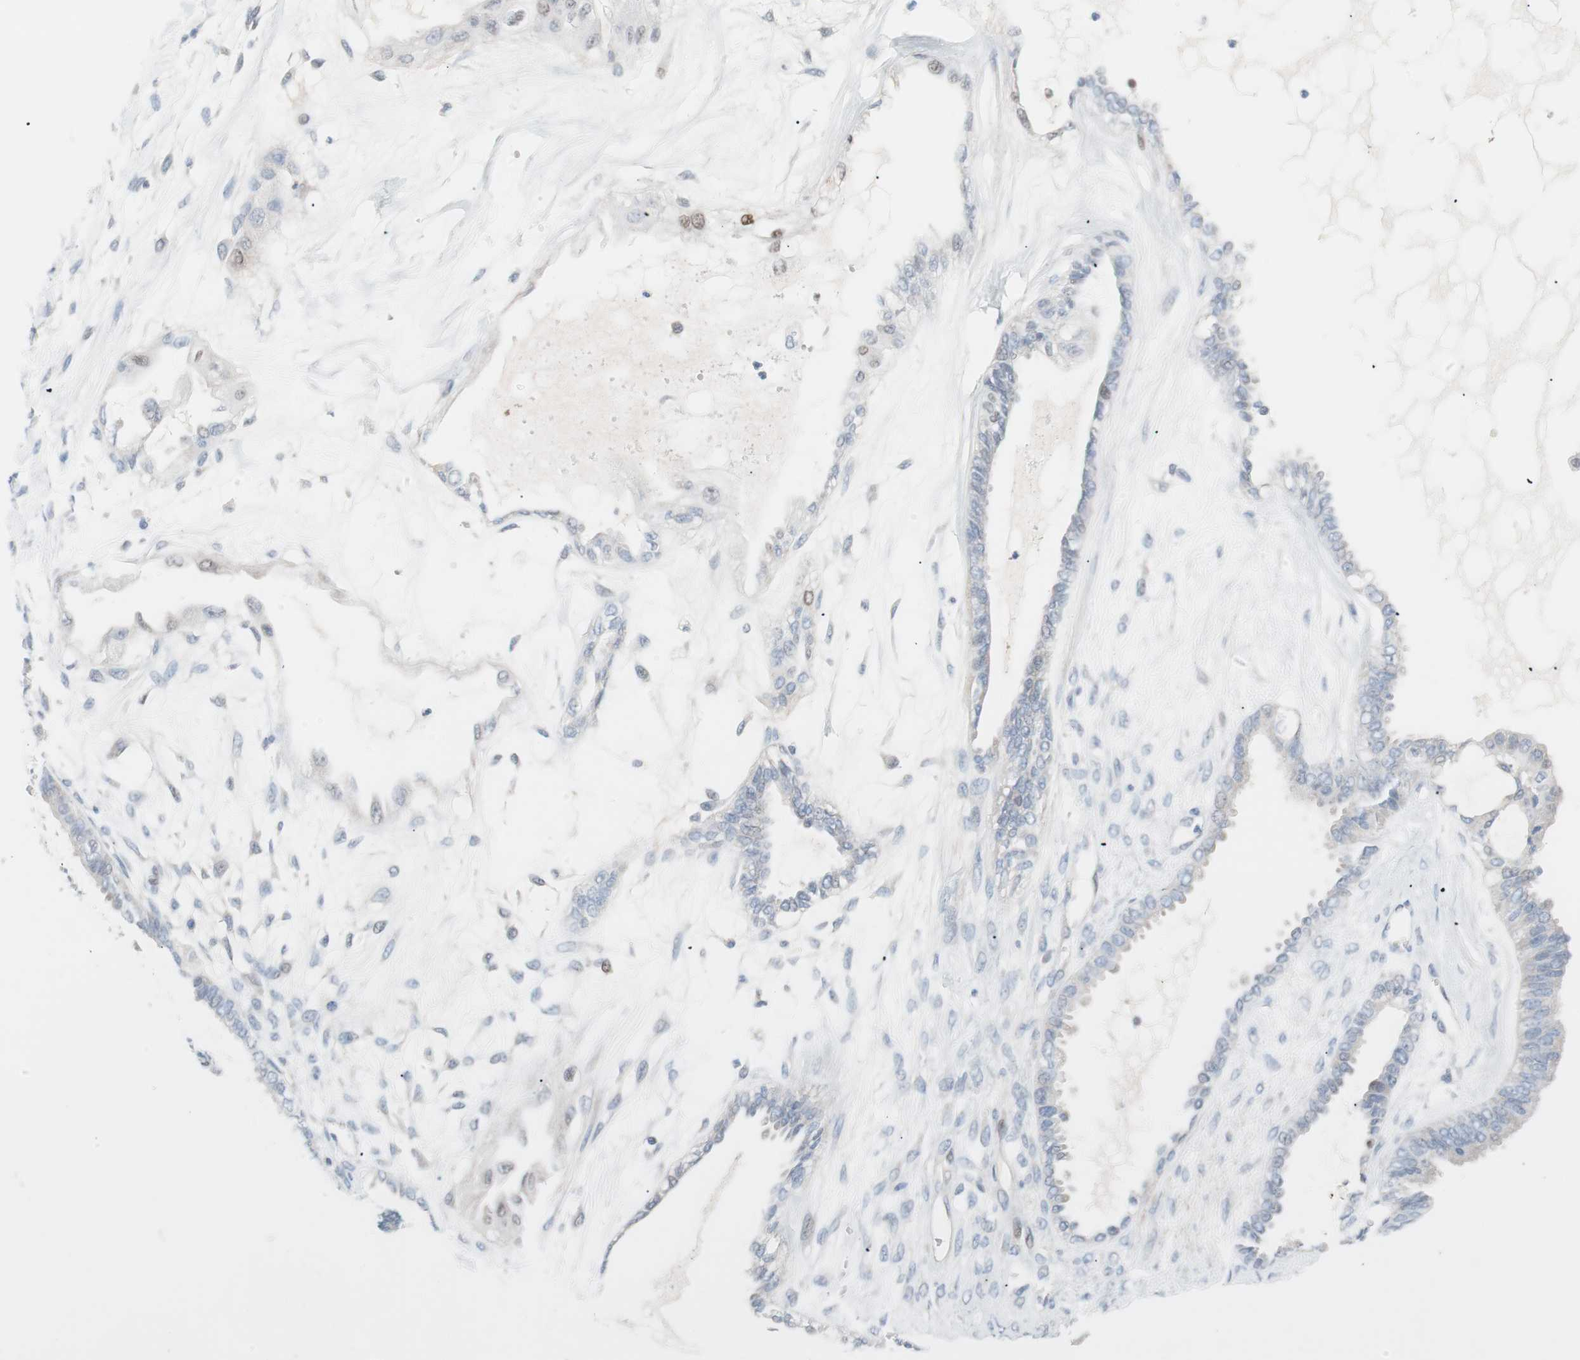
{"staining": {"intensity": "weak", "quantity": "<25%", "location": "nuclear"}, "tissue": "ovarian cancer", "cell_type": "Tumor cells", "image_type": "cancer", "snomed": [{"axis": "morphology", "description": "Carcinoma, NOS"}, {"axis": "morphology", "description": "Carcinoma, endometroid"}, {"axis": "topography", "description": "Ovary"}], "caption": "Immunohistochemistry micrograph of ovarian cancer stained for a protein (brown), which exhibits no positivity in tumor cells. (DAB immunohistochemistry (IHC) with hematoxylin counter stain).", "gene": "FOSL1", "patient": {"sex": "female", "age": 50}}